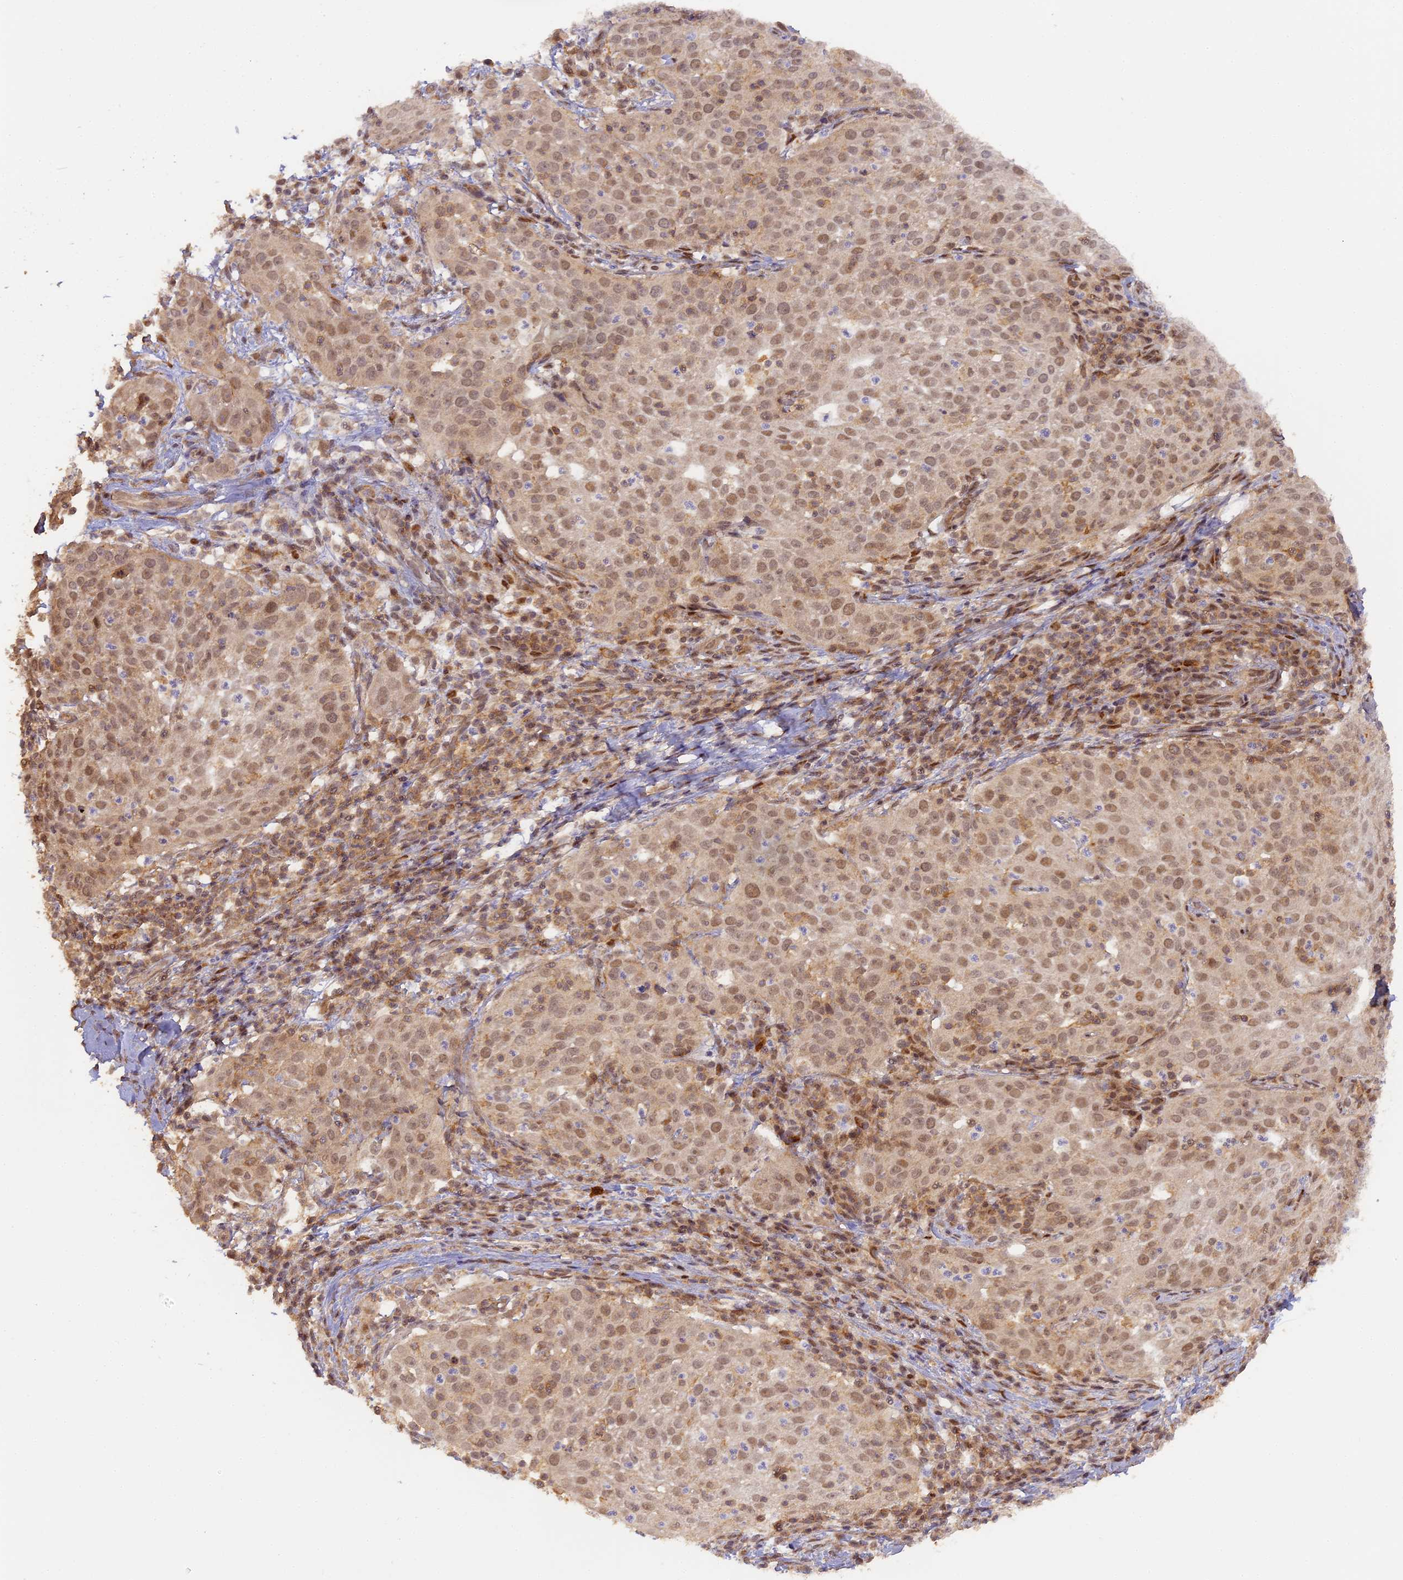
{"staining": {"intensity": "moderate", "quantity": "25%-75%", "location": "nuclear"}, "tissue": "cervical cancer", "cell_type": "Tumor cells", "image_type": "cancer", "snomed": [{"axis": "morphology", "description": "Squamous cell carcinoma, NOS"}, {"axis": "topography", "description": "Cervix"}], "caption": "A medium amount of moderate nuclear positivity is seen in about 25%-75% of tumor cells in squamous cell carcinoma (cervical) tissue. Immunohistochemistry stains the protein in brown and the nuclei are stained blue.", "gene": "MYBL2", "patient": {"sex": "female", "age": 57}}